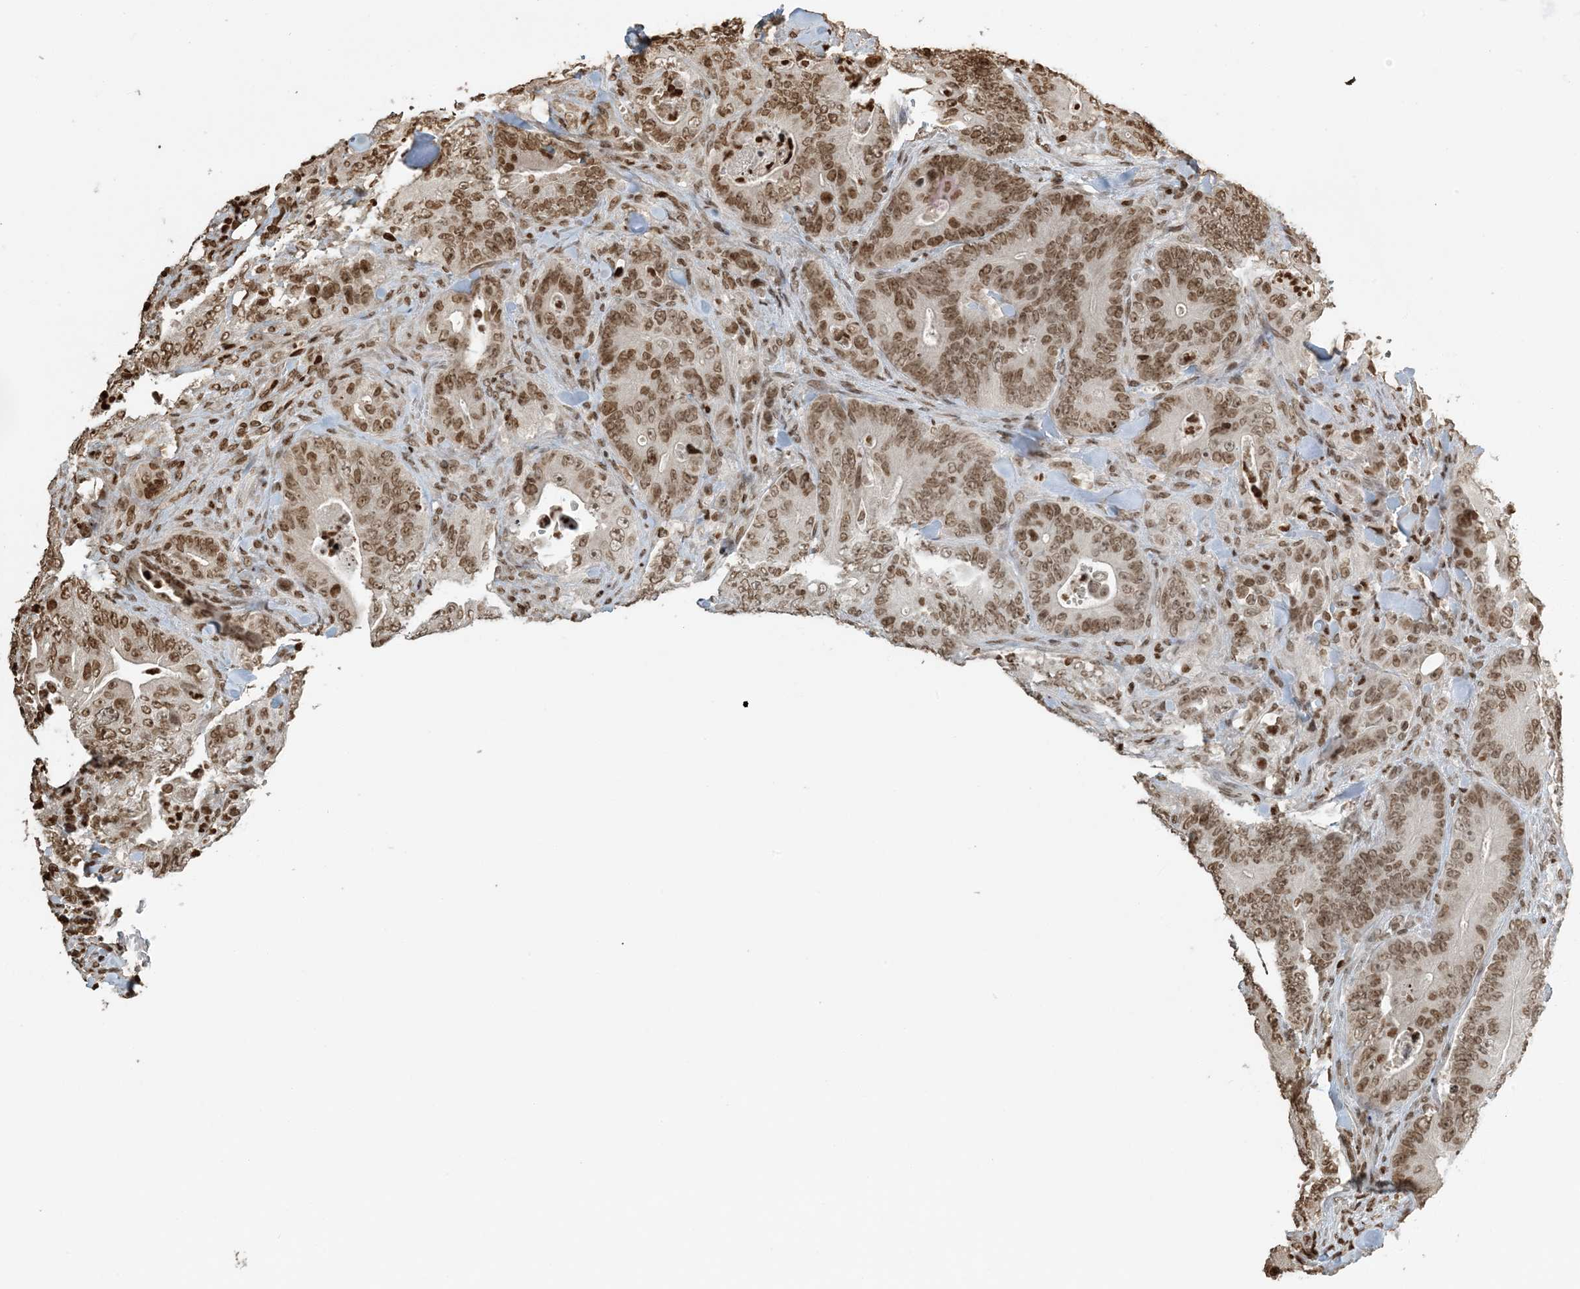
{"staining": {"intensity": "moderate", "quantity": ">75%", "location": "nuclear"}, "tissue": "colorectal cancer", "cell_type": "Tumor cells", "image_type": "cancer", "snomed": [{"axis": "morphology", "description": "Normal tissue, NOS"}, {"axis": "topography", "description": "Colon"}], "caption": "This micrograph exhibits immunohistochemistry staining of colorectal cancer, with medium moderate nuclear positivity in about >75% of tumor cells.", "gene": "H3-3B", "patient": {"sex": "female", "age": 82}}